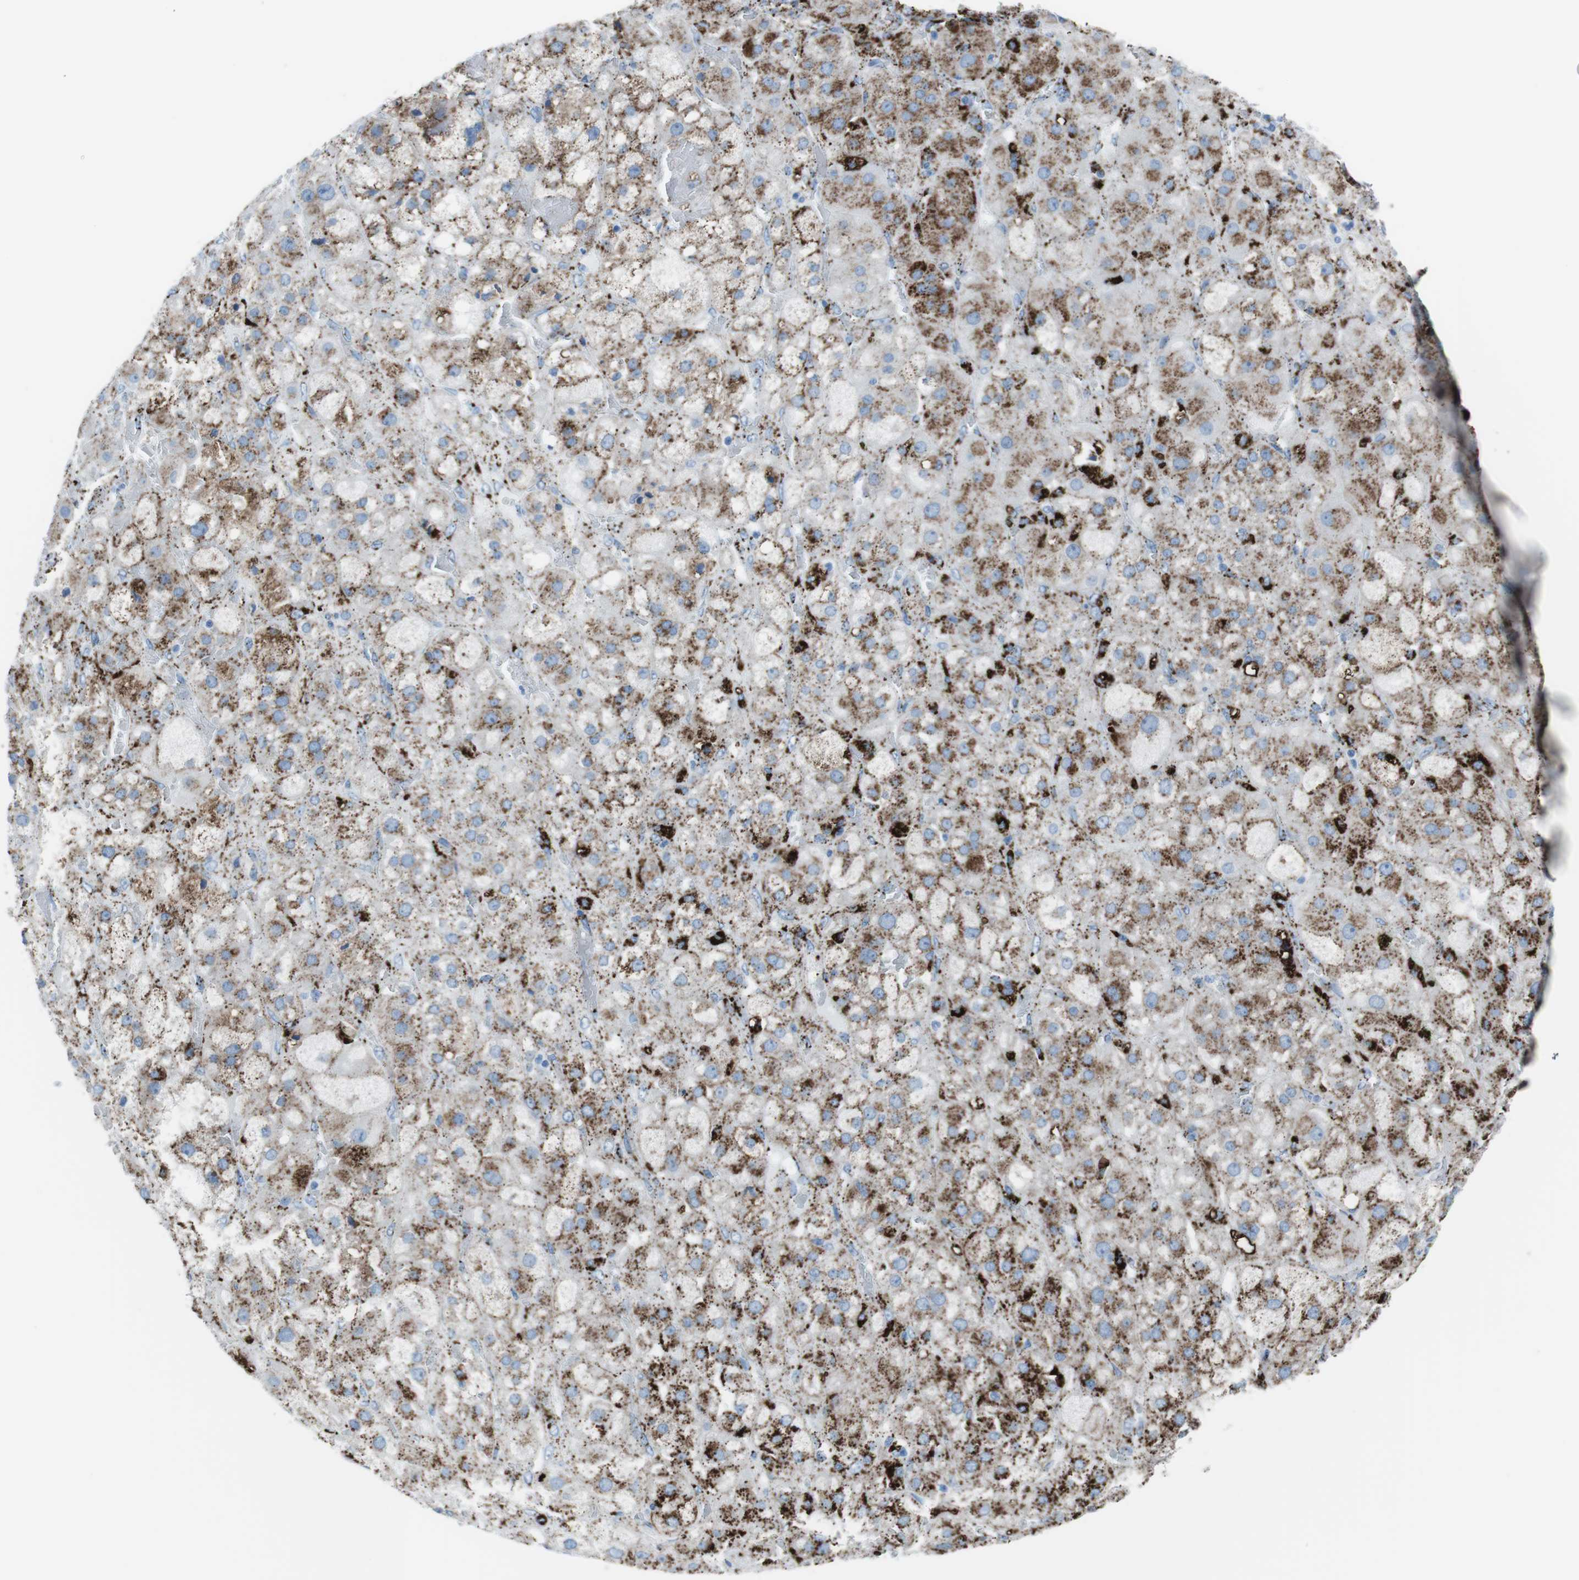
{"staining": {"intensity": "strong", "quantity": ">75%", "location": "cytoplasmic/membranous"}, "tissue": "adrenal gland", "cell_type": "Glandular cells", "image_type": "normal", "snomed": [{"axis": "morphology", "description": "Normal tissue, NOS"}, {"axis": "topography", "description": "Adrenal gland"}], "caption": "Strong cytoplasmic/membranous expression is identified in about >75% of glandular cells in normal adrenal gland.", "gene": "SCARB2", "patient": {"sex": "female", "age": 47}}